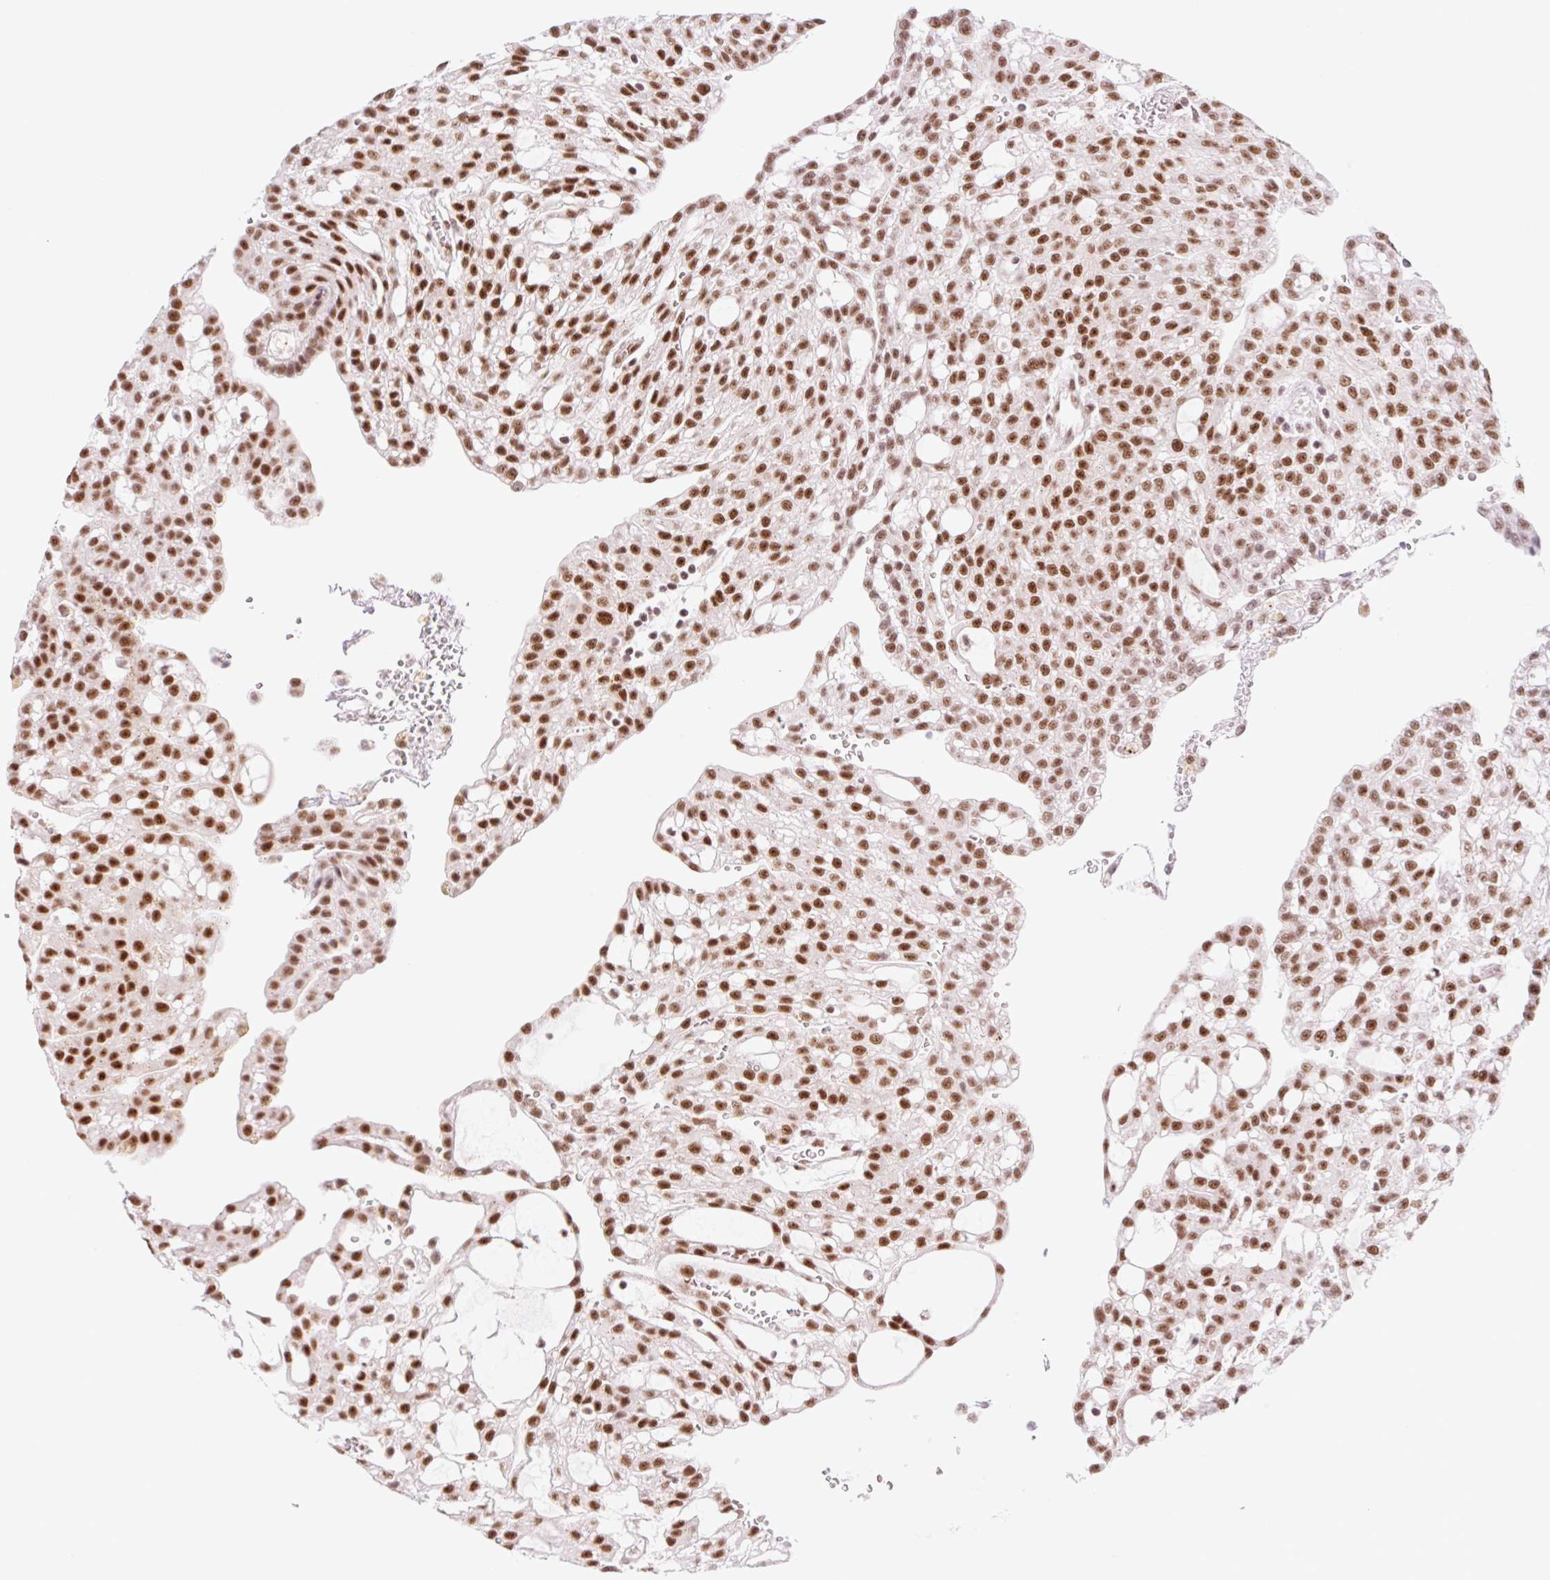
{"staining": {"intensity": "strong", "quantity": ">75%", "location": "nuclear"}, "tissue": "renal cancer", "cell_type": "Tumor cells", "image_type": "cancer", "snomed": [{"axis": "morphology", "description": "Adenocarcinoma, NOS"}, {"axis": "topography", "description": "Kidney"}], "caption": "IHC photomicrograph of neoplastic tissue: human adenocarcinoma (renal) stained using immunohistochemistry (IHC) reveals high levels of strong protein expression localized specifically in the nuclear of tumor cells, appearing as a nuclear brown color.", "gene": "PRDM11", "patient": {"sex": "male", "age": 63}}